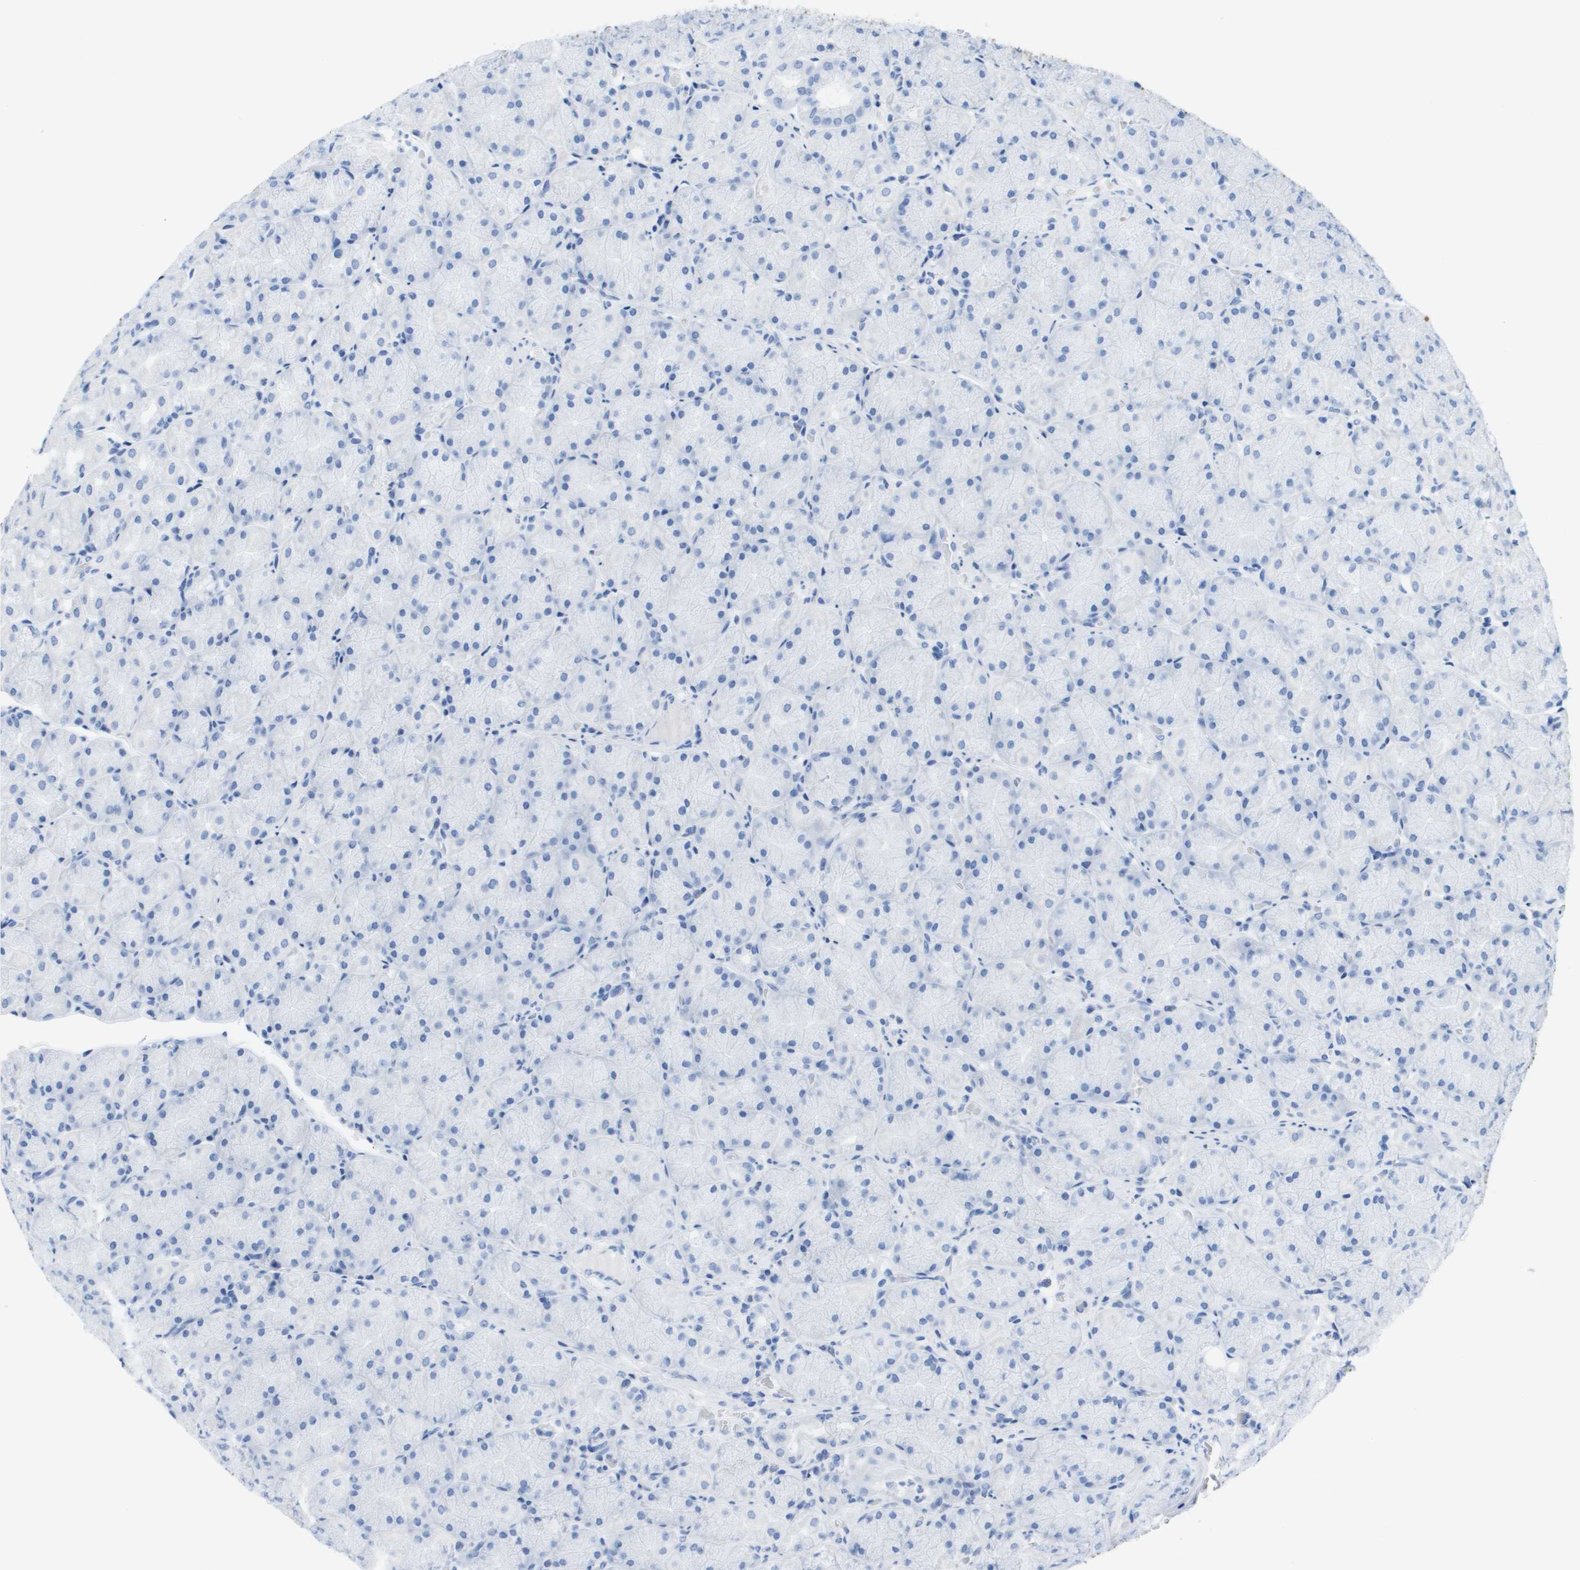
{"staining": {"intensity": "moderate", "quantity": "<25%", "location": "cytoplasmic/membranous"}, "tissue": "stomach", "cell_type": "Glandular cells", "image_type": "normal", "snomed": [{"axis": "morphology", "description": "Normal tissue, NOS"}, {"axis": "morphology", "description": "Carcinoid, malignant, NOS"}, {"axis": "topography", "description": "Stomach, upper"}], "caption": "A low amount of moderate cytoplasmic/membranous expression is present in approximately <25% of glandular cells in normal stomach. The staining was performed using DAB (3,3'-diaminobenzidine) to visualize the protein expression in brown, while the nuclei were stained in blue with hematoxylin (Magnification: 20x).", "gene": "KCNA3", "patient": {"sex": "male", "age": 39}}